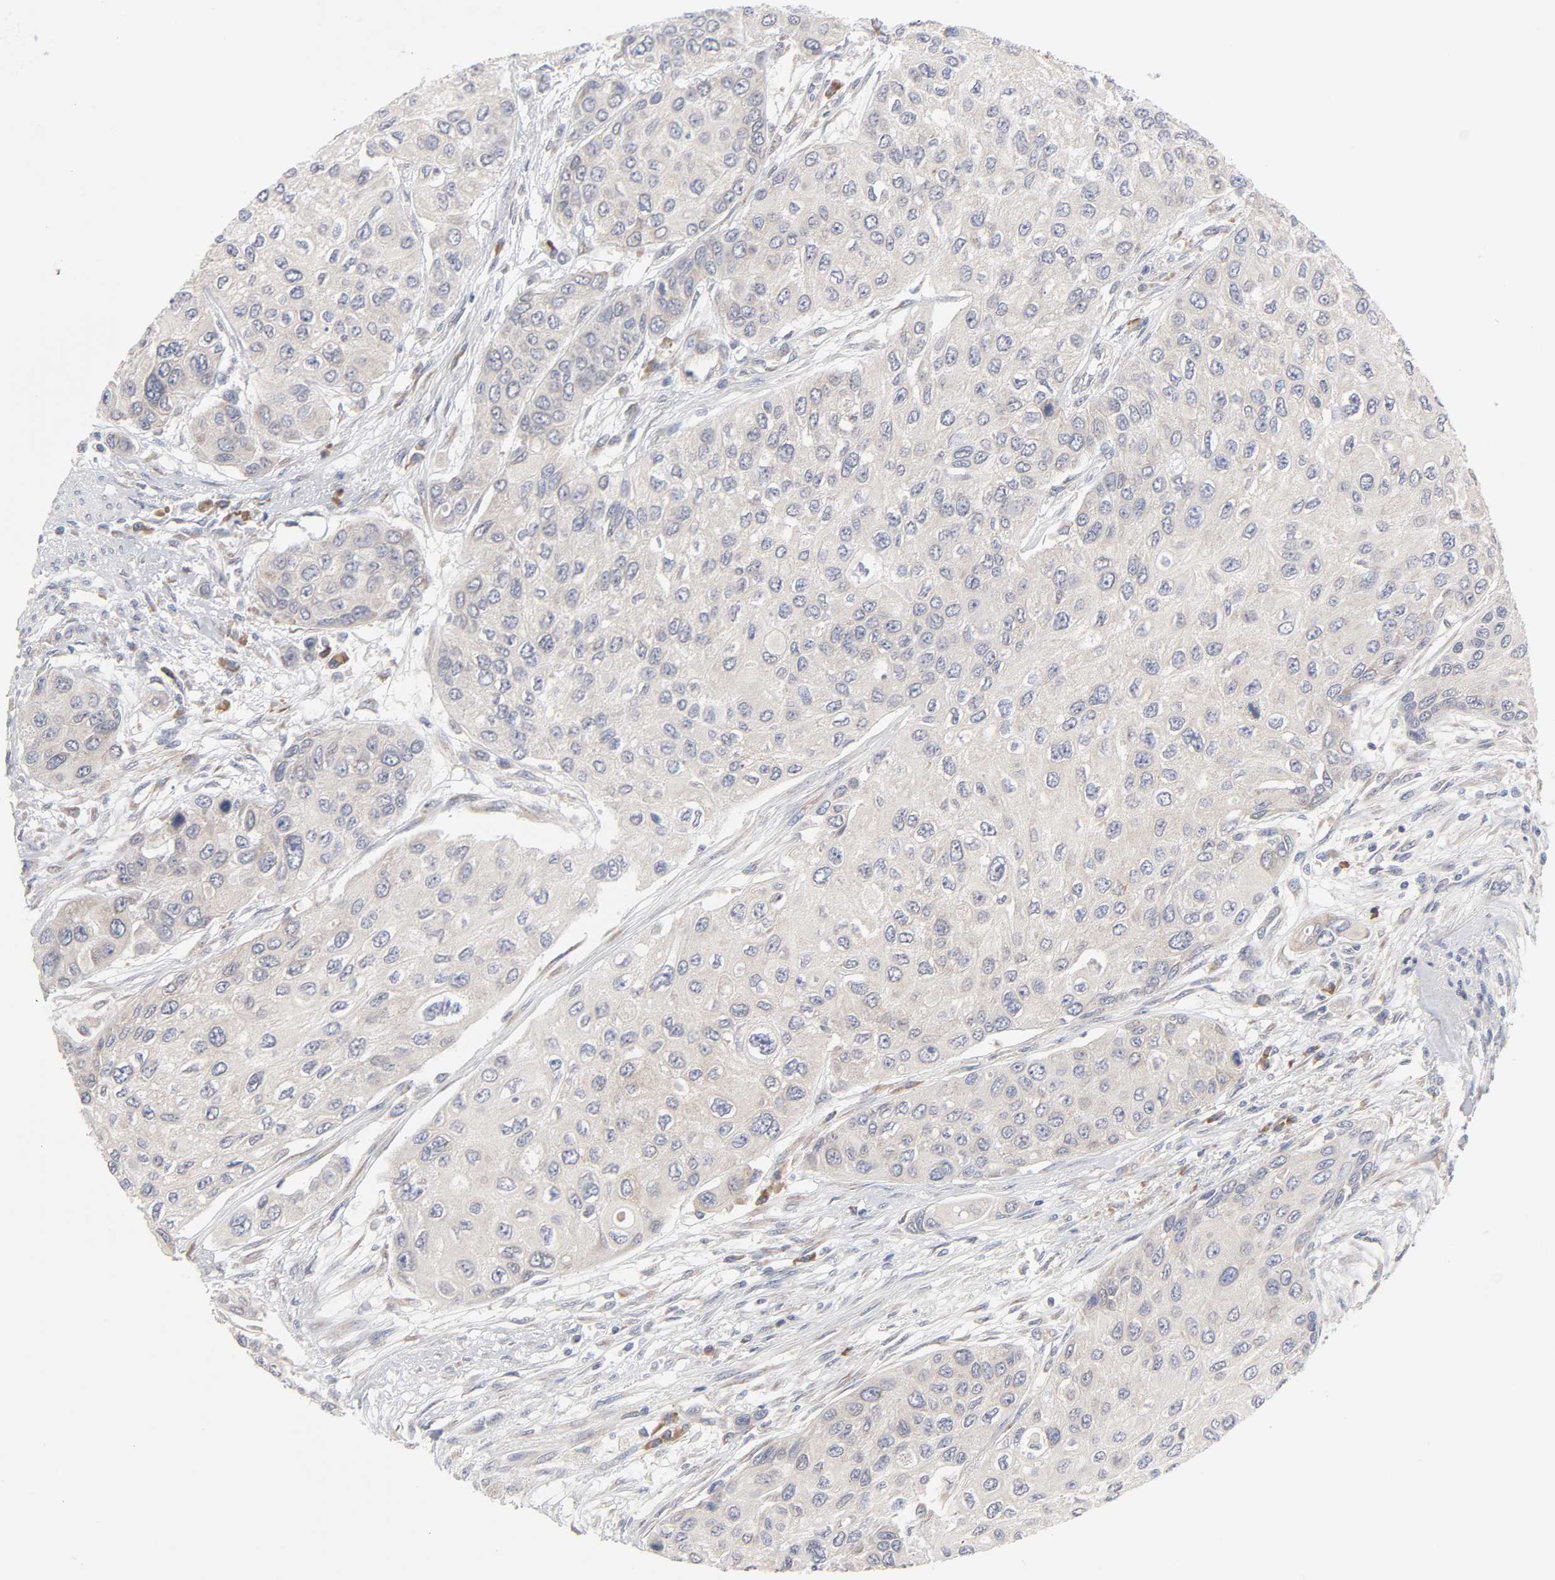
{"staining": {"intensity": "weak", "quantity": "25%-75%", "location": "cytoplasmic/membranous"}, "tissue": "urothelial cancer", "cell_type": "Tumor cells", "image_type": "cancer", "snomed": [{"axis": "morphology", "description": "Urothelial carcinoma, High grade"}, {"axis": "topography", "description": "Urinary bladder"}], "caption": "Immunohistochemical staining of human urothelial carcinoma (high-grade) shows low levels of weak cytoplasmic/membranous expression in approximately 25%-75% of tumor cells.", "gene": "IL4R", "patient": {"sex": "female", "age": 56}}